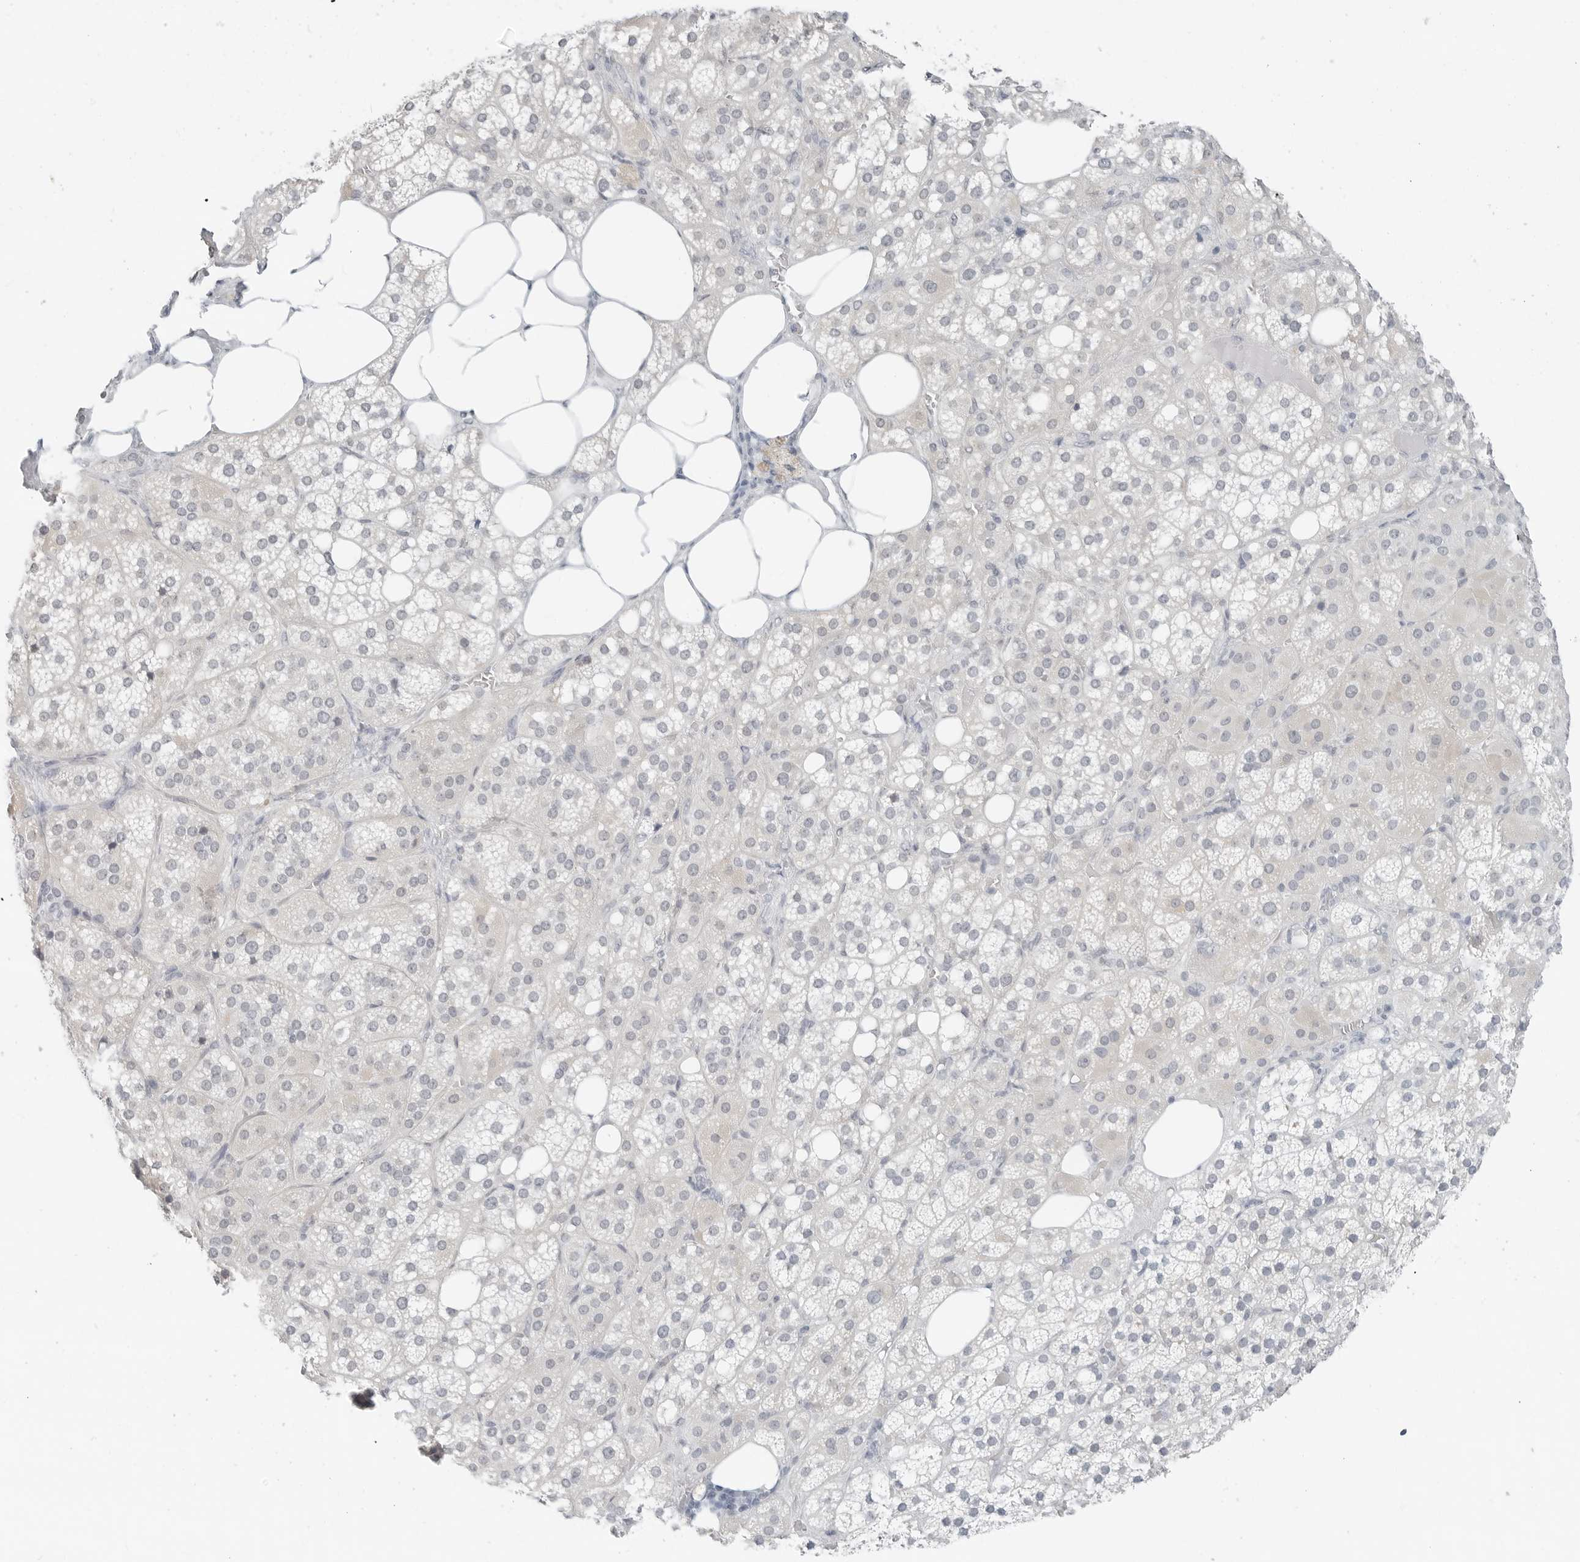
{"staining": {"intensity": "negative", "quantity": "none", "location": "none"}, "tissue": "adrenal gland", "cell_type": "Glandular cells", "image_type": "normal", "snomed": [{"axis": "morphology", "description": "Normal tissue, NOS"}, {"axis": "topography", "description": "Adrenal gland"}], "caption": "Glandular cells show no significant expression in normal adrenal gland.", "gene": "XIRP1", "patient": {"sex": "female", "age": 59}}